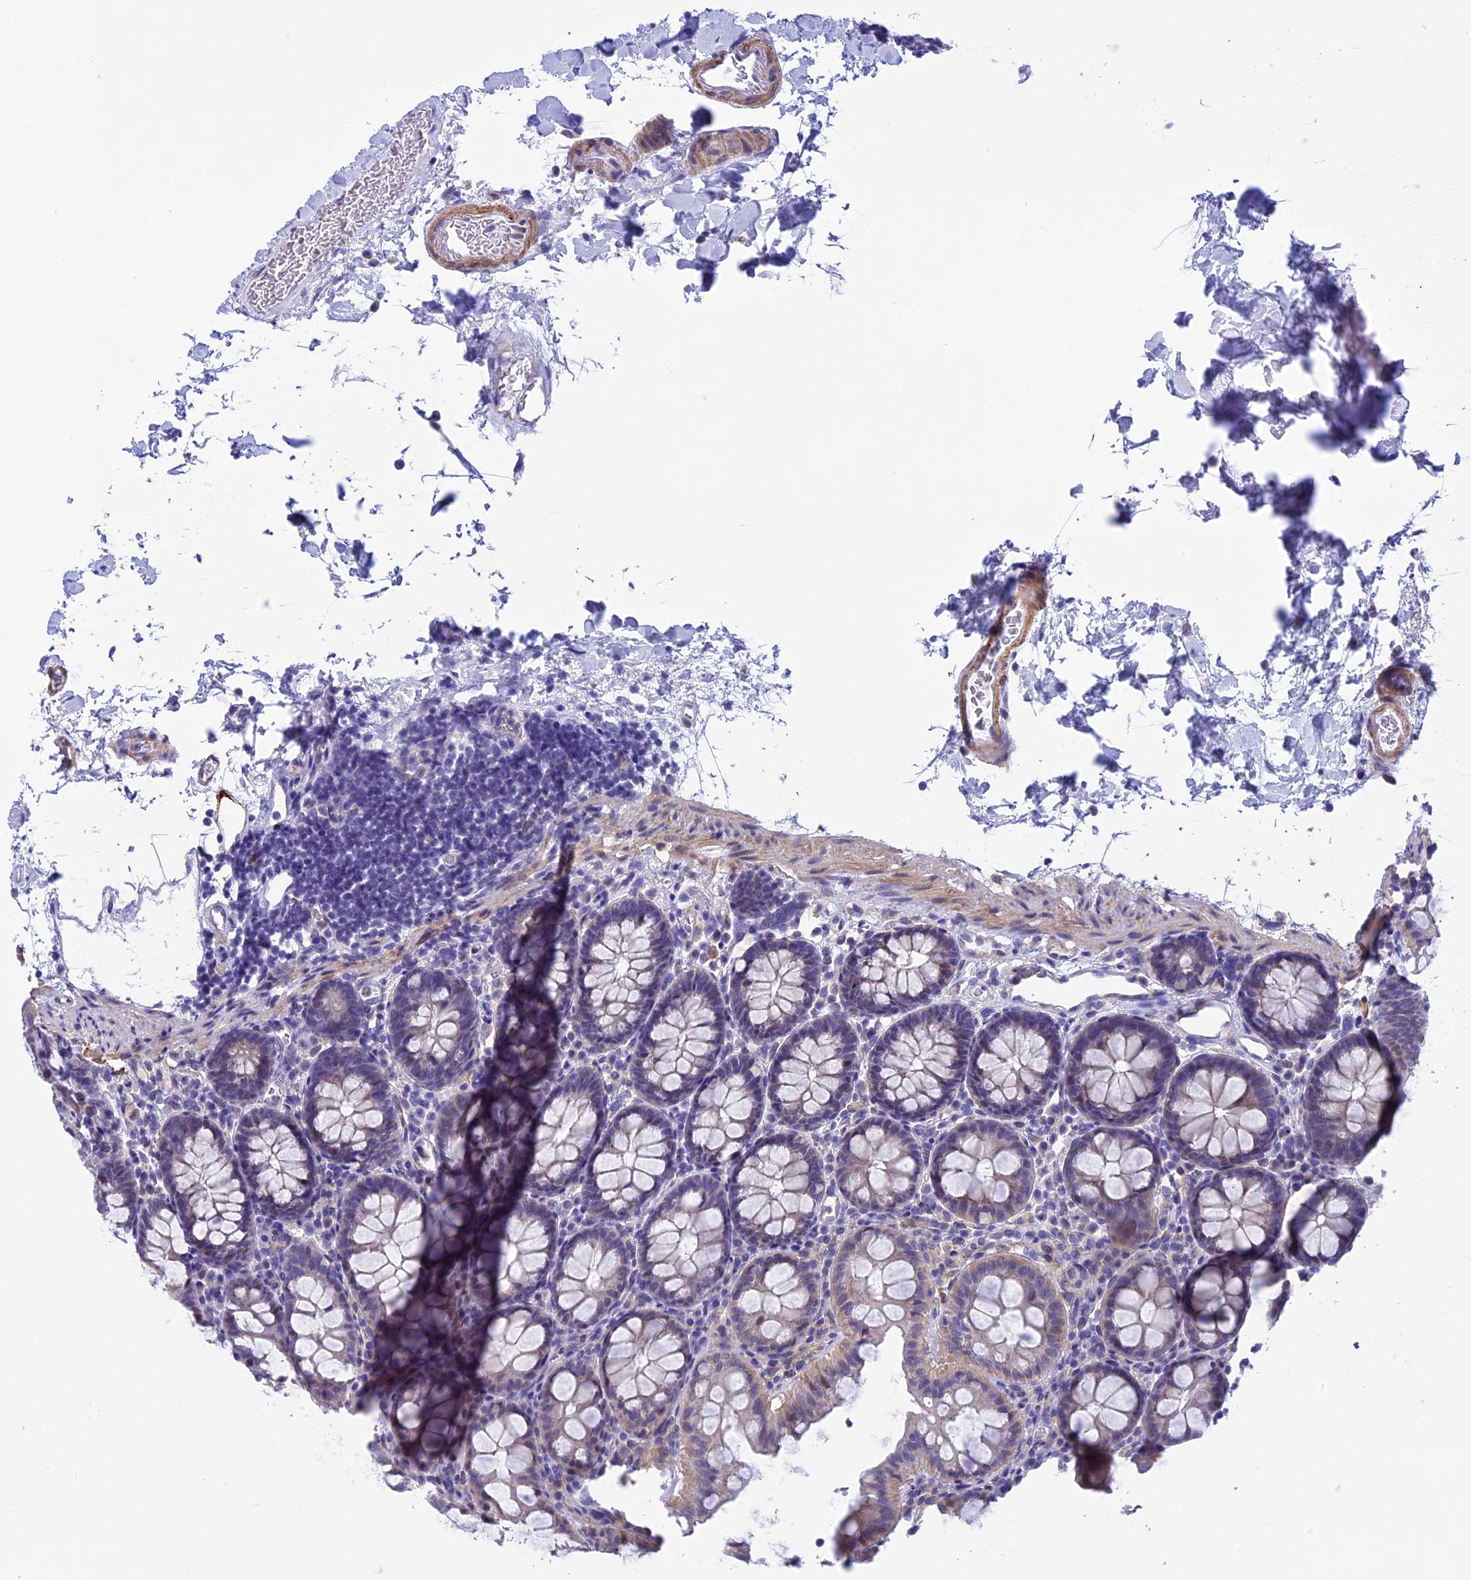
{"staining": {"intensity": "negative", "quantity": "none", "location": "none"}, "tissue": "colon", "cell_type": "Endothelial cells", "image_type": "normal", "snomed": [{"axis": "morphology", "description": "Normal tissue, NOS"}, {"axis": "topography", "description": "Colon"}], "caption": "The immunohistochemistry micrograph has no significant staining in endothelial cells of colon. (Stains: DAB IHC with hematoxylin counter stain, Microscopy: brightfield microscopy at high magnification).", "gene": "IGSF6", "patient": {"sex": "male", "age": 75}}